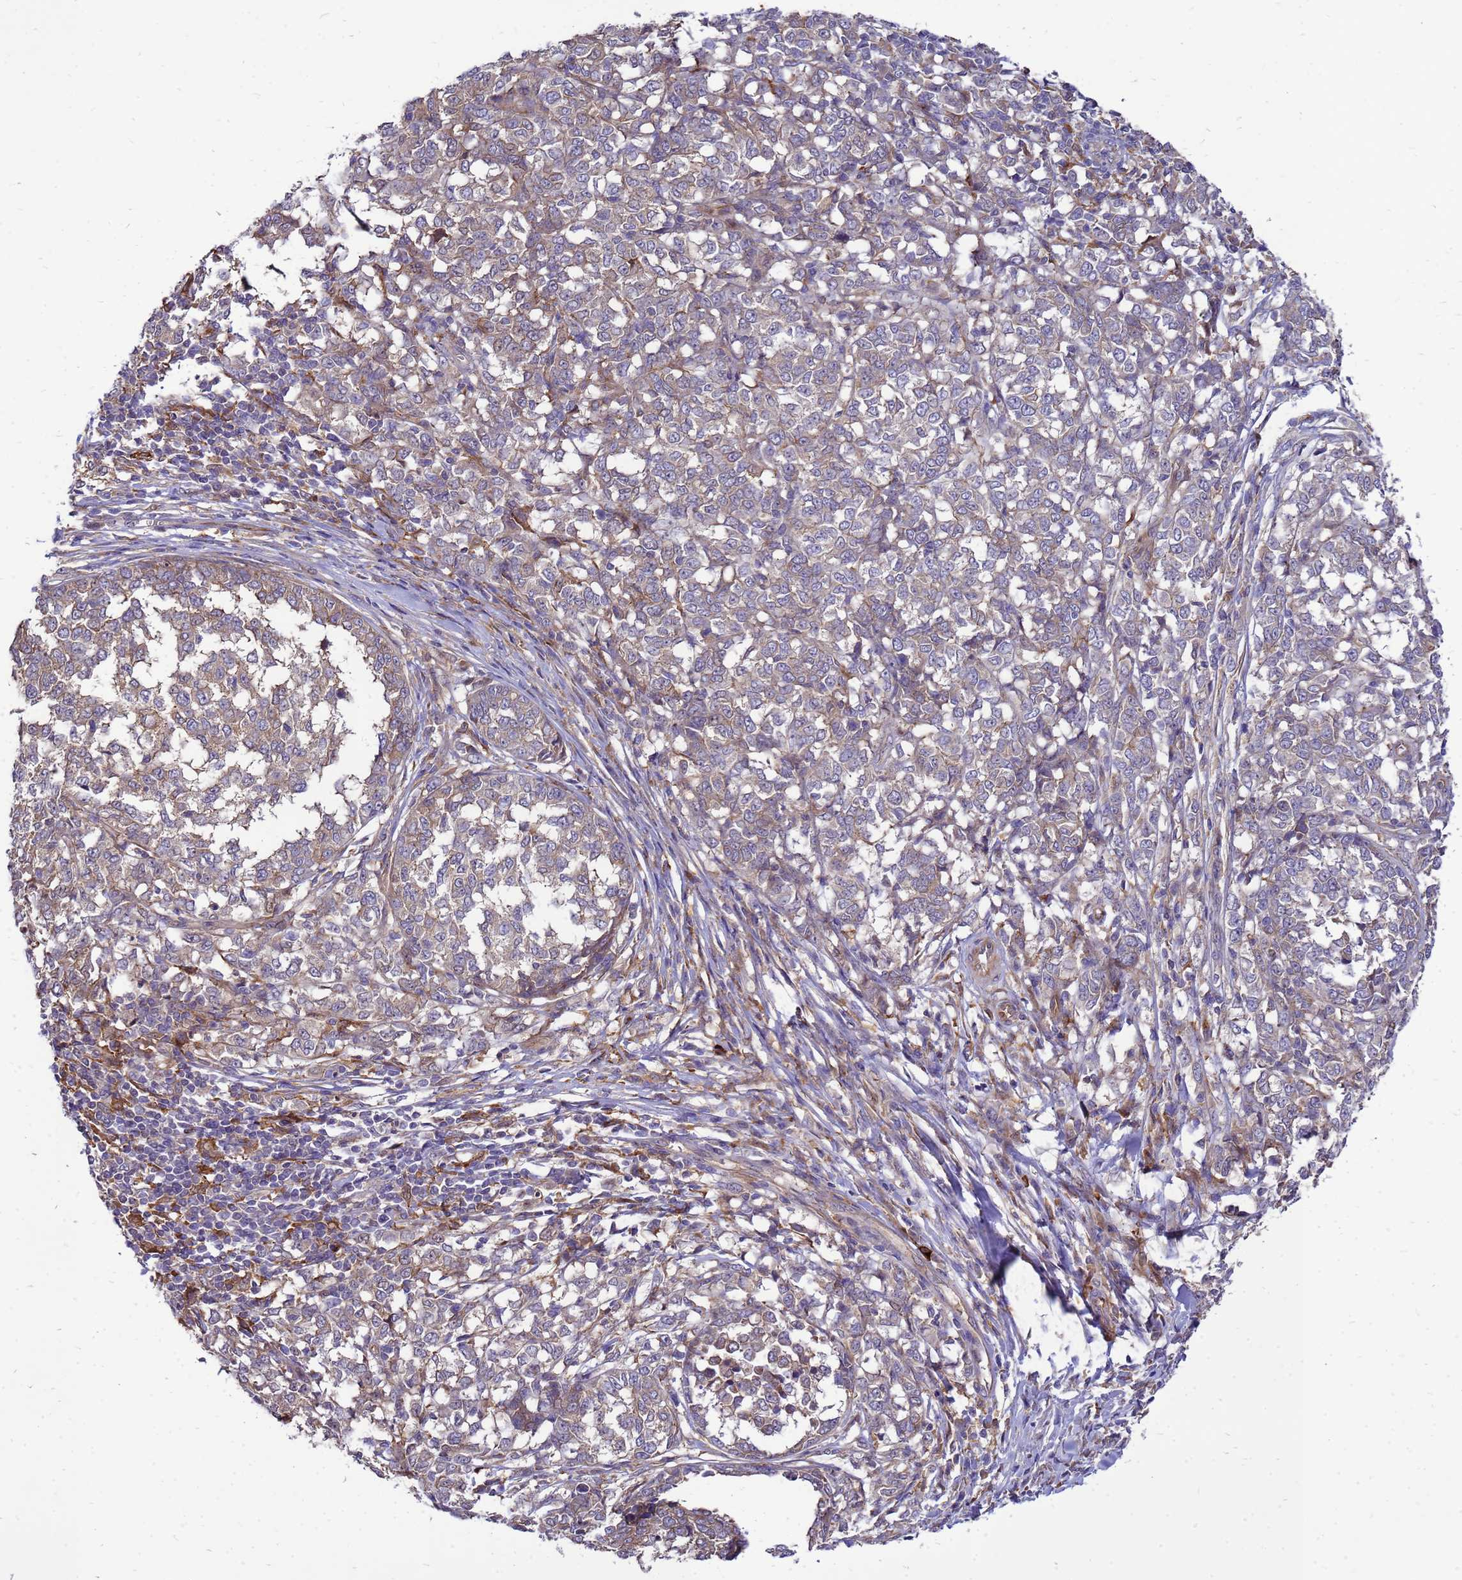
{"staining": {"intensity": "weak", "quantity": "25%-75%", "location": "cytoplasmic/membranous"}, "tissue": "melanoma", "cell_type": "Tumor cells", "image_type": "cancer", "snomed": [{"axis": "morphology", "description": "Malignant melanoma, NOS"}, {"axis": "topography", "description": "Skin"}], "caption": "The micrograph displays immunohistochemical staining of melanoma. There is weak cytoplasmic/membranous positivity is appreciated in about 25%-75% of tumor cells.", "gene": "RNF215", "patient": {"sex": "female", "age": 72}}